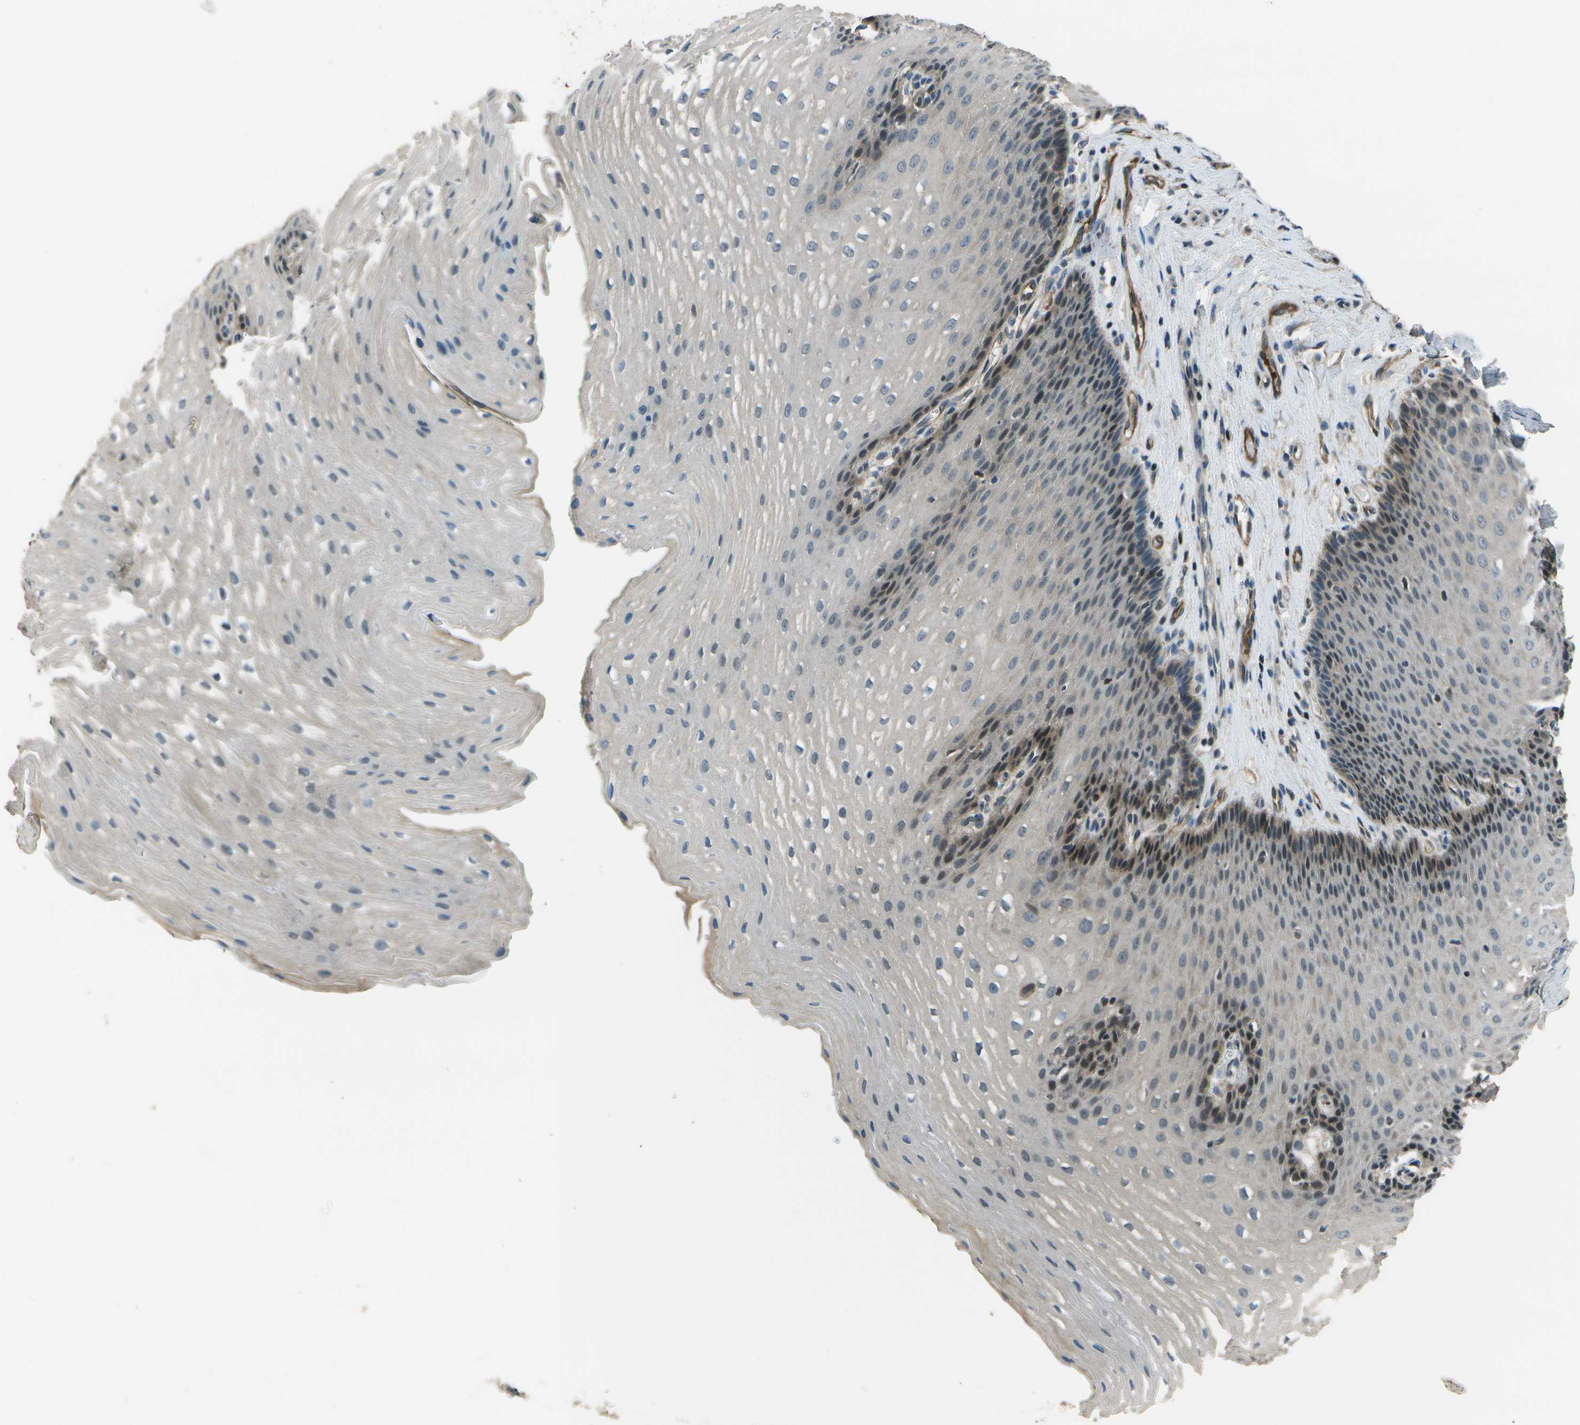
{"staining": {"intensity": "strong", "quantity": "<25%", "location": "nuclear"}, "tissue": "esophagus", "cell_type": "Squamous epithelial cells", "image_type": "normal", "snomed": [{"axis": "morphology", "description": "Normal tissue, NOS"}, {"axis": "topography", "description": "Esophagus"}], "caption": "Approximately <25% of squamous epithelial cells in unremarkable human esophagus reveal strong nuclear protein expression as visualized by brown immunohistochemical staining.", "gene": "PDLIM1", "patient": {"sex": "male", "age": 48}}